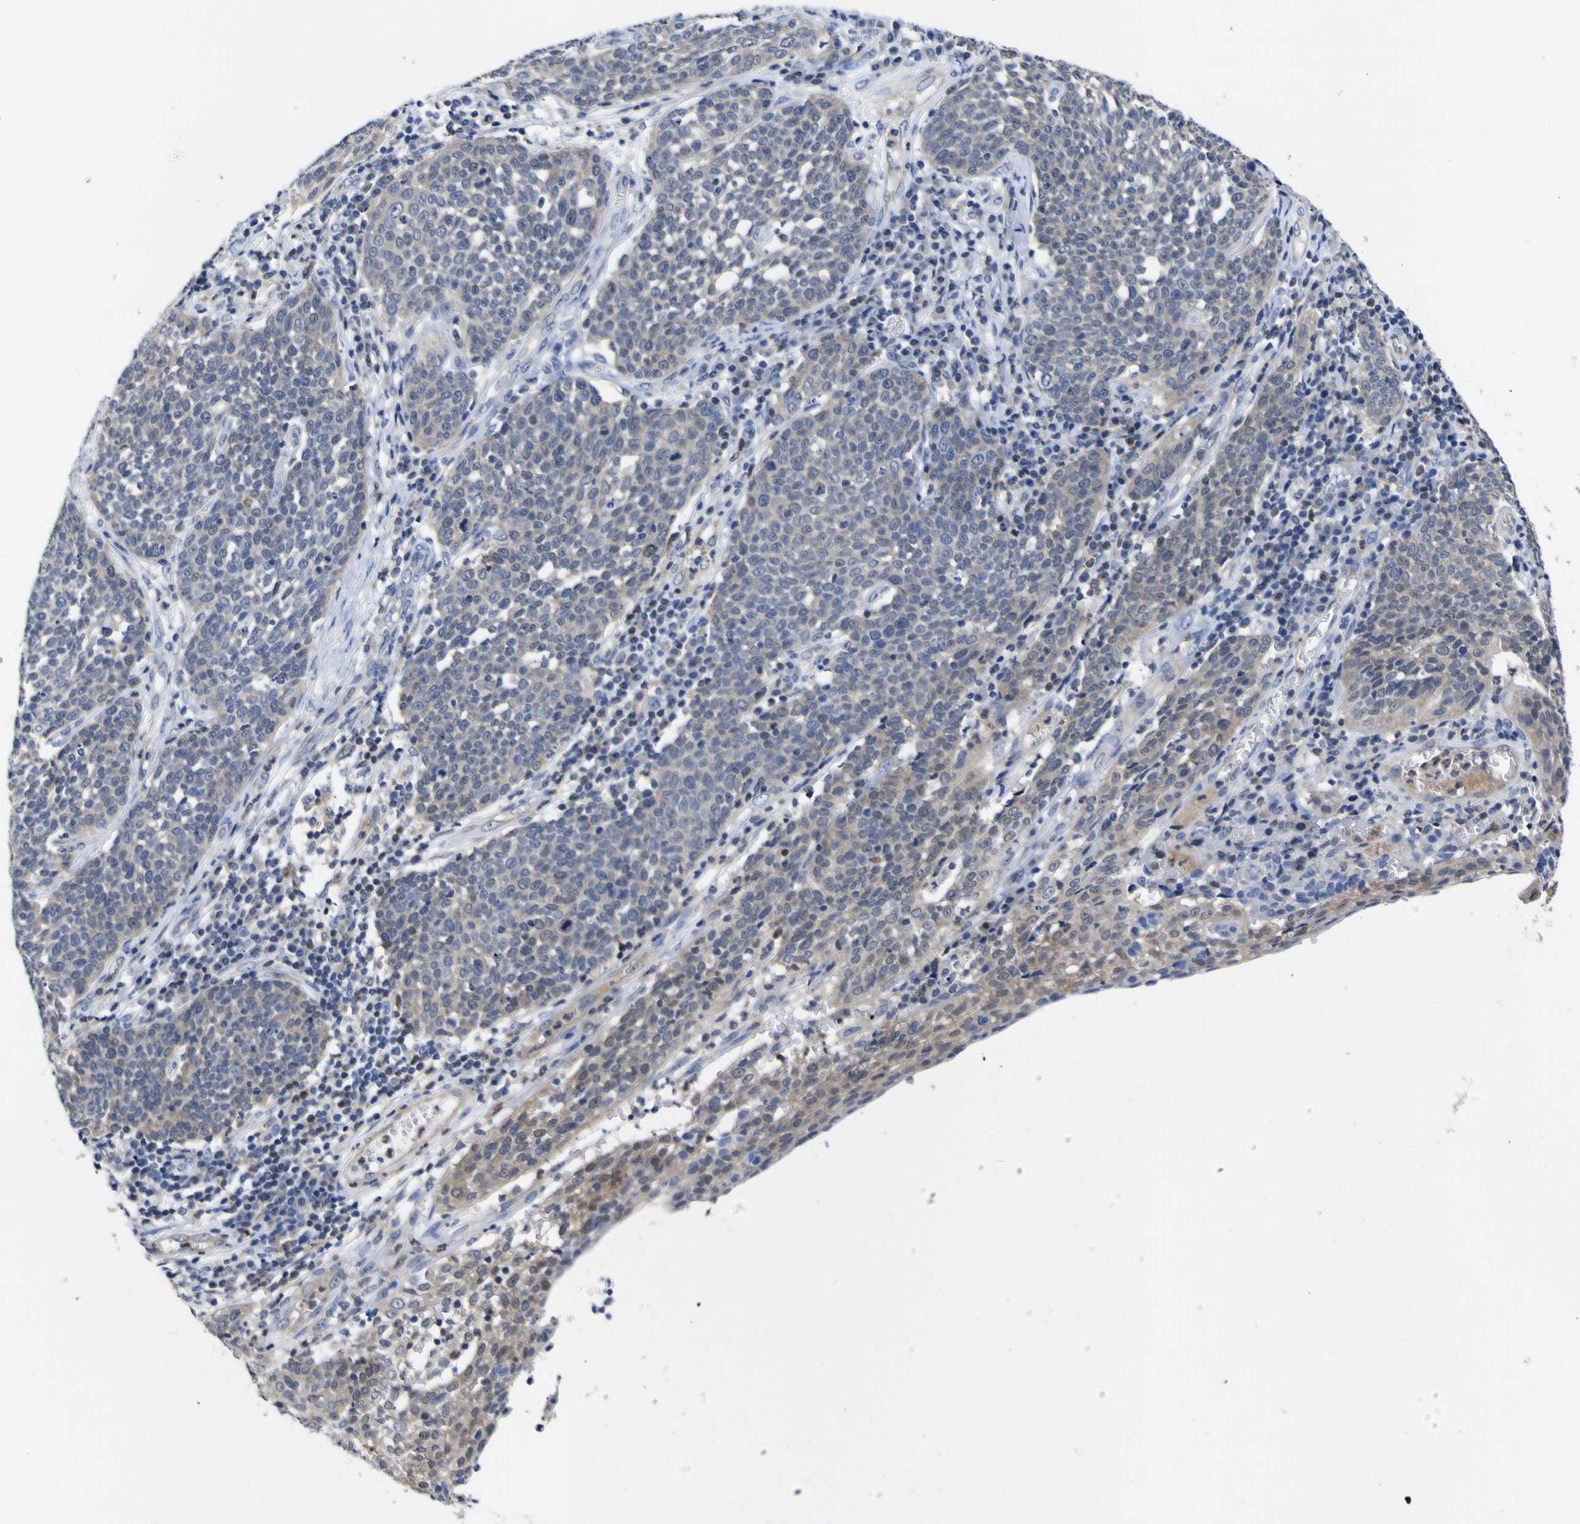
{"staining": {"intensity": "weak", "quantity": "25%-75%", "location": "cytoplasmic/membranous"}, "tissue": "cervical cancer", "cell_type": "Tumor cells", "image_type": "cancer", "snomed": [{"axis": "morphology", "description": "Squamous cell carcinoma, NOS"}, {"axis": "topography", "description": "Cervix"}], "caption": "Immunohistochemistry photomicrograph of neoplastic tissue: cervical cancer (squamous cell carcinoma) stained using immunohistochemistry (IHC) exhibits low levels of weak protein expression localized specifically in the cytoplasmic/membranous of tumor cells, appearing as a cytoplasmic/membranous brown color.", "gene": "CASP6", "patient": {"sex": "female", "age": 34}}